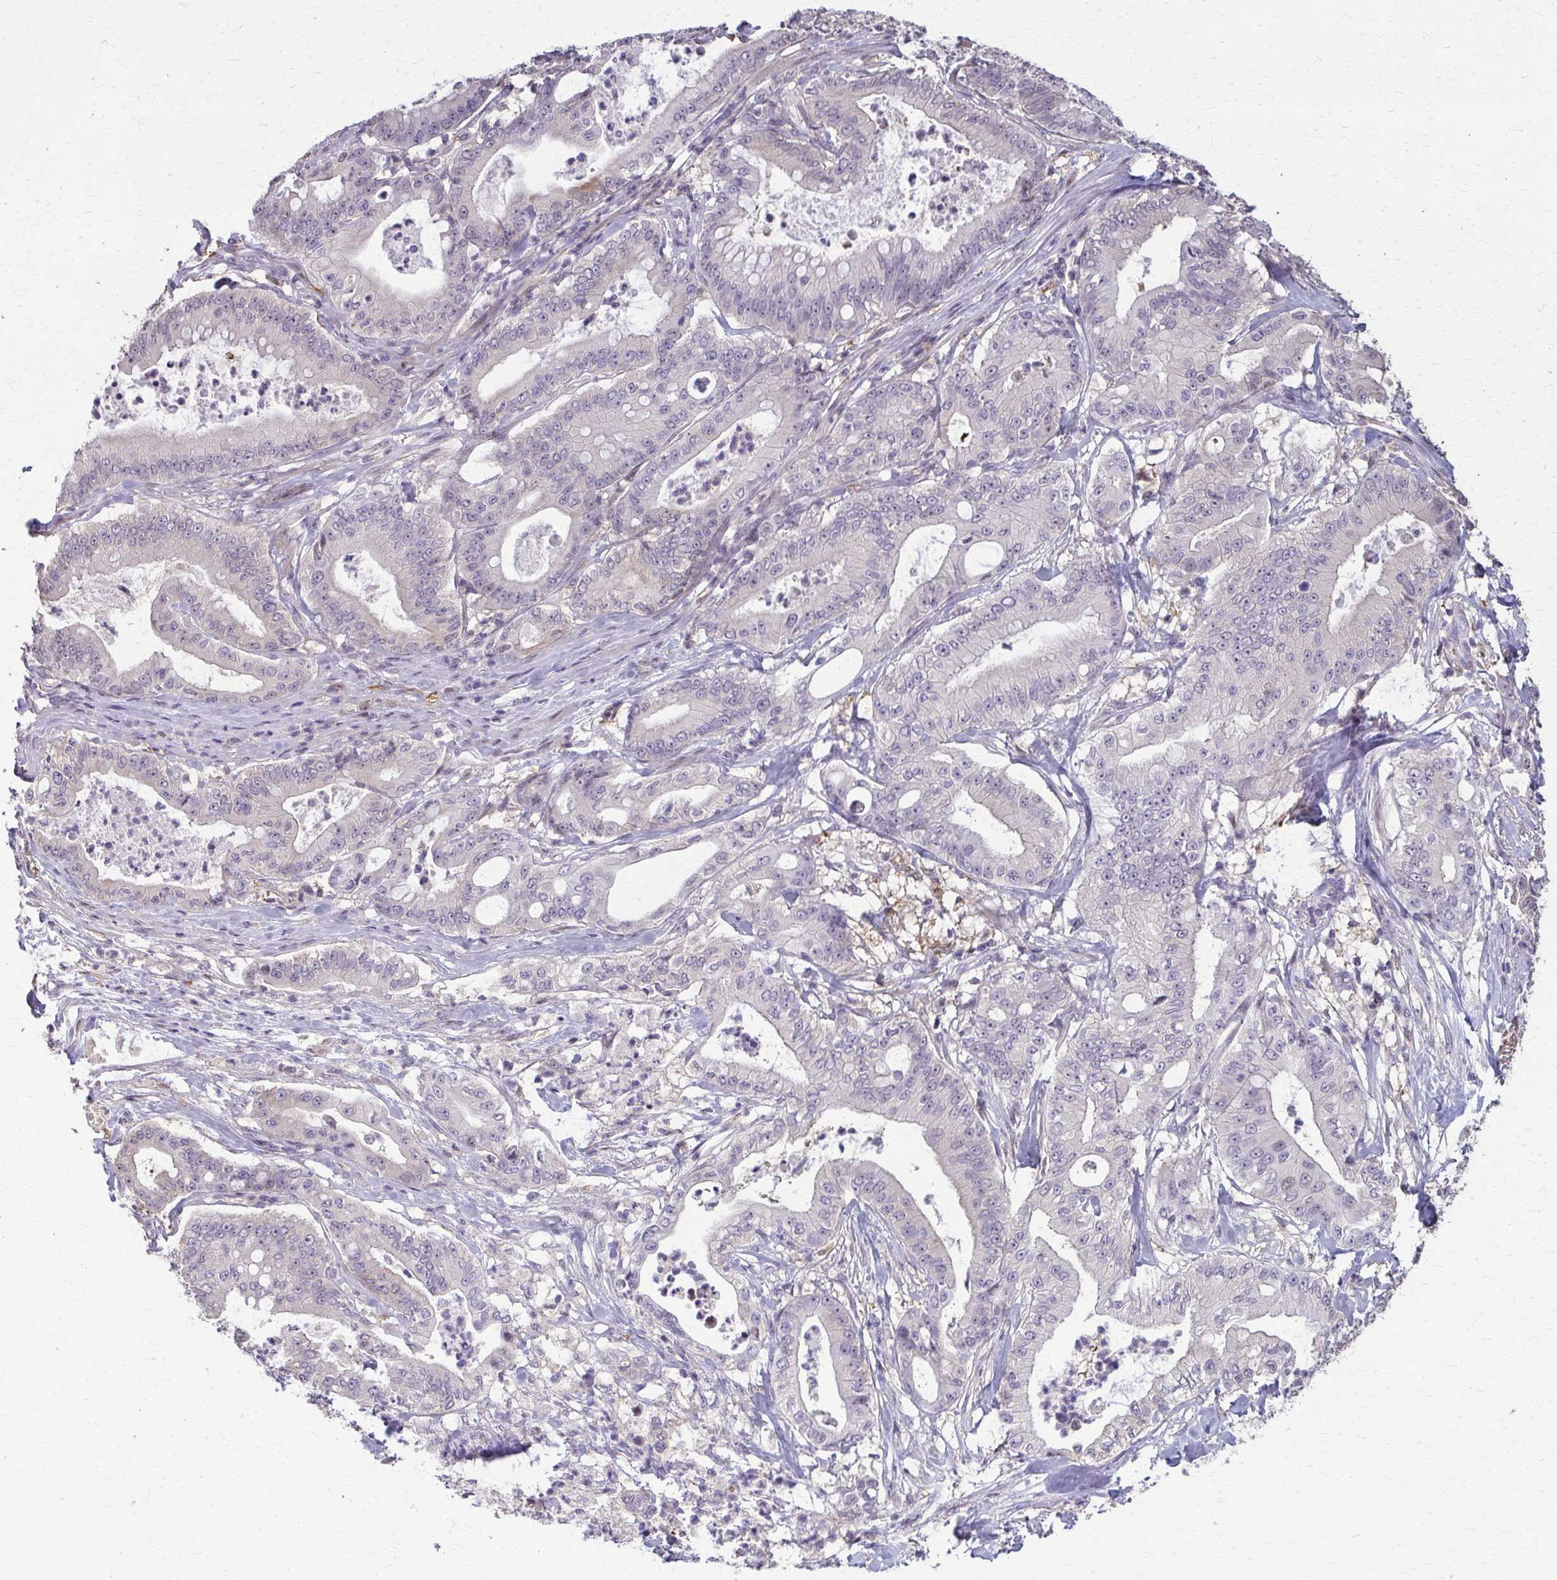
{"staining": {"intensity": "negative", "quantity": "none", "location": "none"}, "tissue": "pancreatic cancer", "cell_type": "Tumor cells", "image_type": "cancer", "snomed": [{"axis": "morphology", "description": "Adenocarcinoma, NOS"}, {"axis": "topography", "description": "Pancreas"}], "caption": "The immunohistochemistry (IHC) histopathology image has no significant staining in tumor cells of pancreatic adenocarcinoma tissue.", "gene": "ZNF34", "patient": {"sex": "male", "age": 71}}